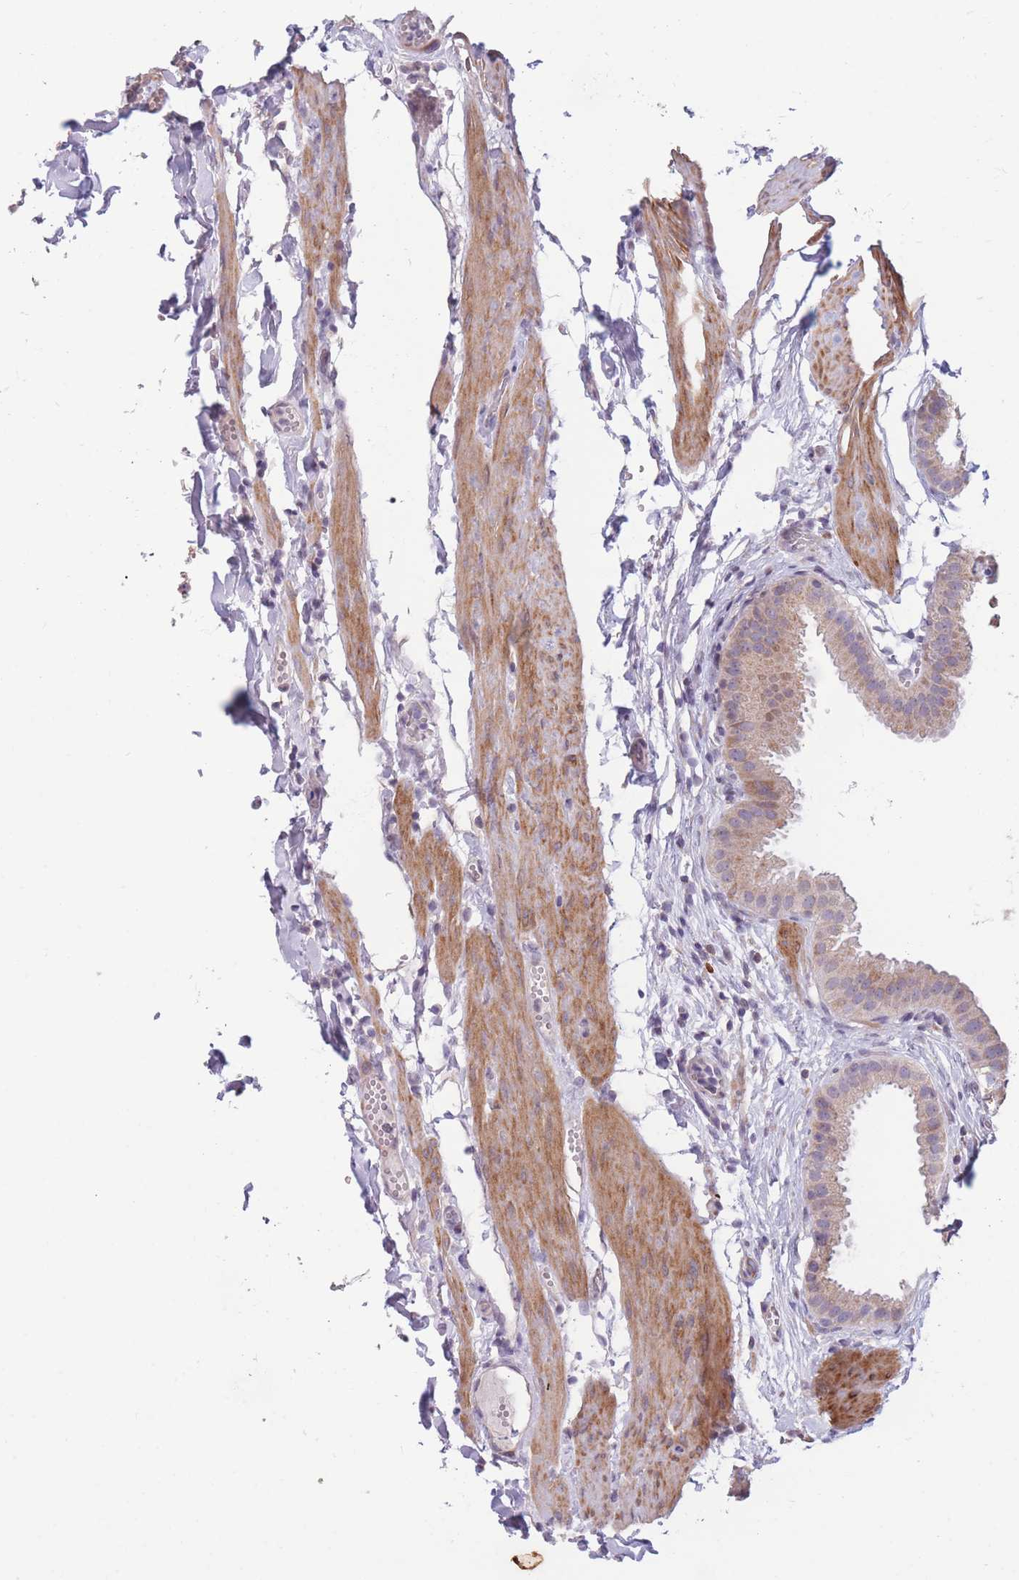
{"staining": {"intensity": "weak", "quantity": "25%-75%", "location": "cytoplasmic/membranous"}, "tissue": "gallbladder", "cell_type": "Glandular cells", "image_type": "normal", "snomed": [{"axis": "morphology", "description": "Normal tissue, NOS"}, {"axis": "topography", "description": "Gallbladder"}], "caption": "Protein staining of normal gallbladder demonstrates weak cytoplasmic/membranous positivity in approximately 25%-75% of glandular cells.", "gene": "CCNQ", "patient": {"sex": "female", "age": 61}}